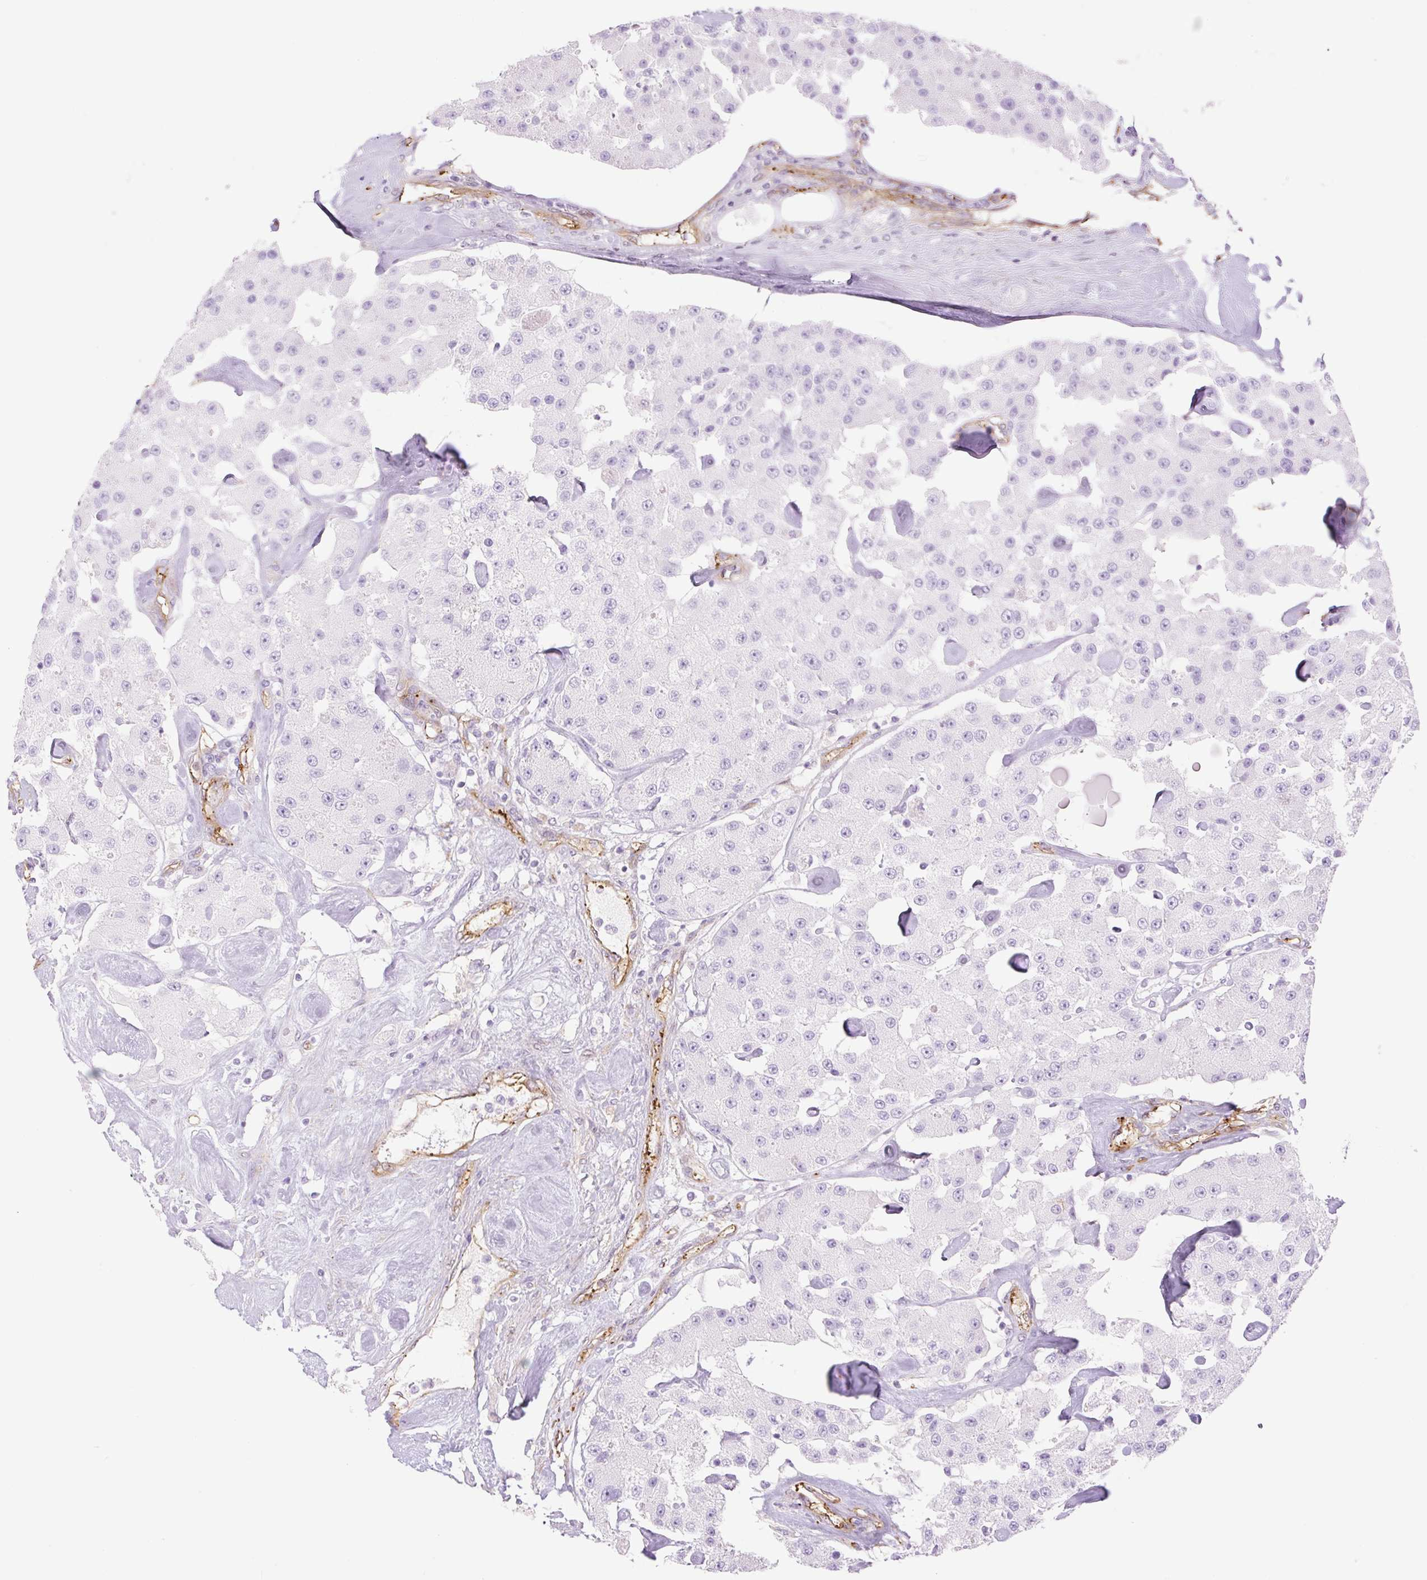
{"staining": {"intensity": "negative", "quantity": "none", "location": "none"}, "tissue": "carcinoid", "cell_type": "Tumor cells", "image_type": "cancer", "snomed": [{"axis": "morphology", "description": "Carcinoid, malignant, NOS"}, {"axis": "topography", "description": "Pancreas"}], "caption": "This is a micrograph of IHC staining of carcinoid, which shows no staining in tumor cells.", "gene": "EHD3", "patient": {"sex": "male", "age": 41}}